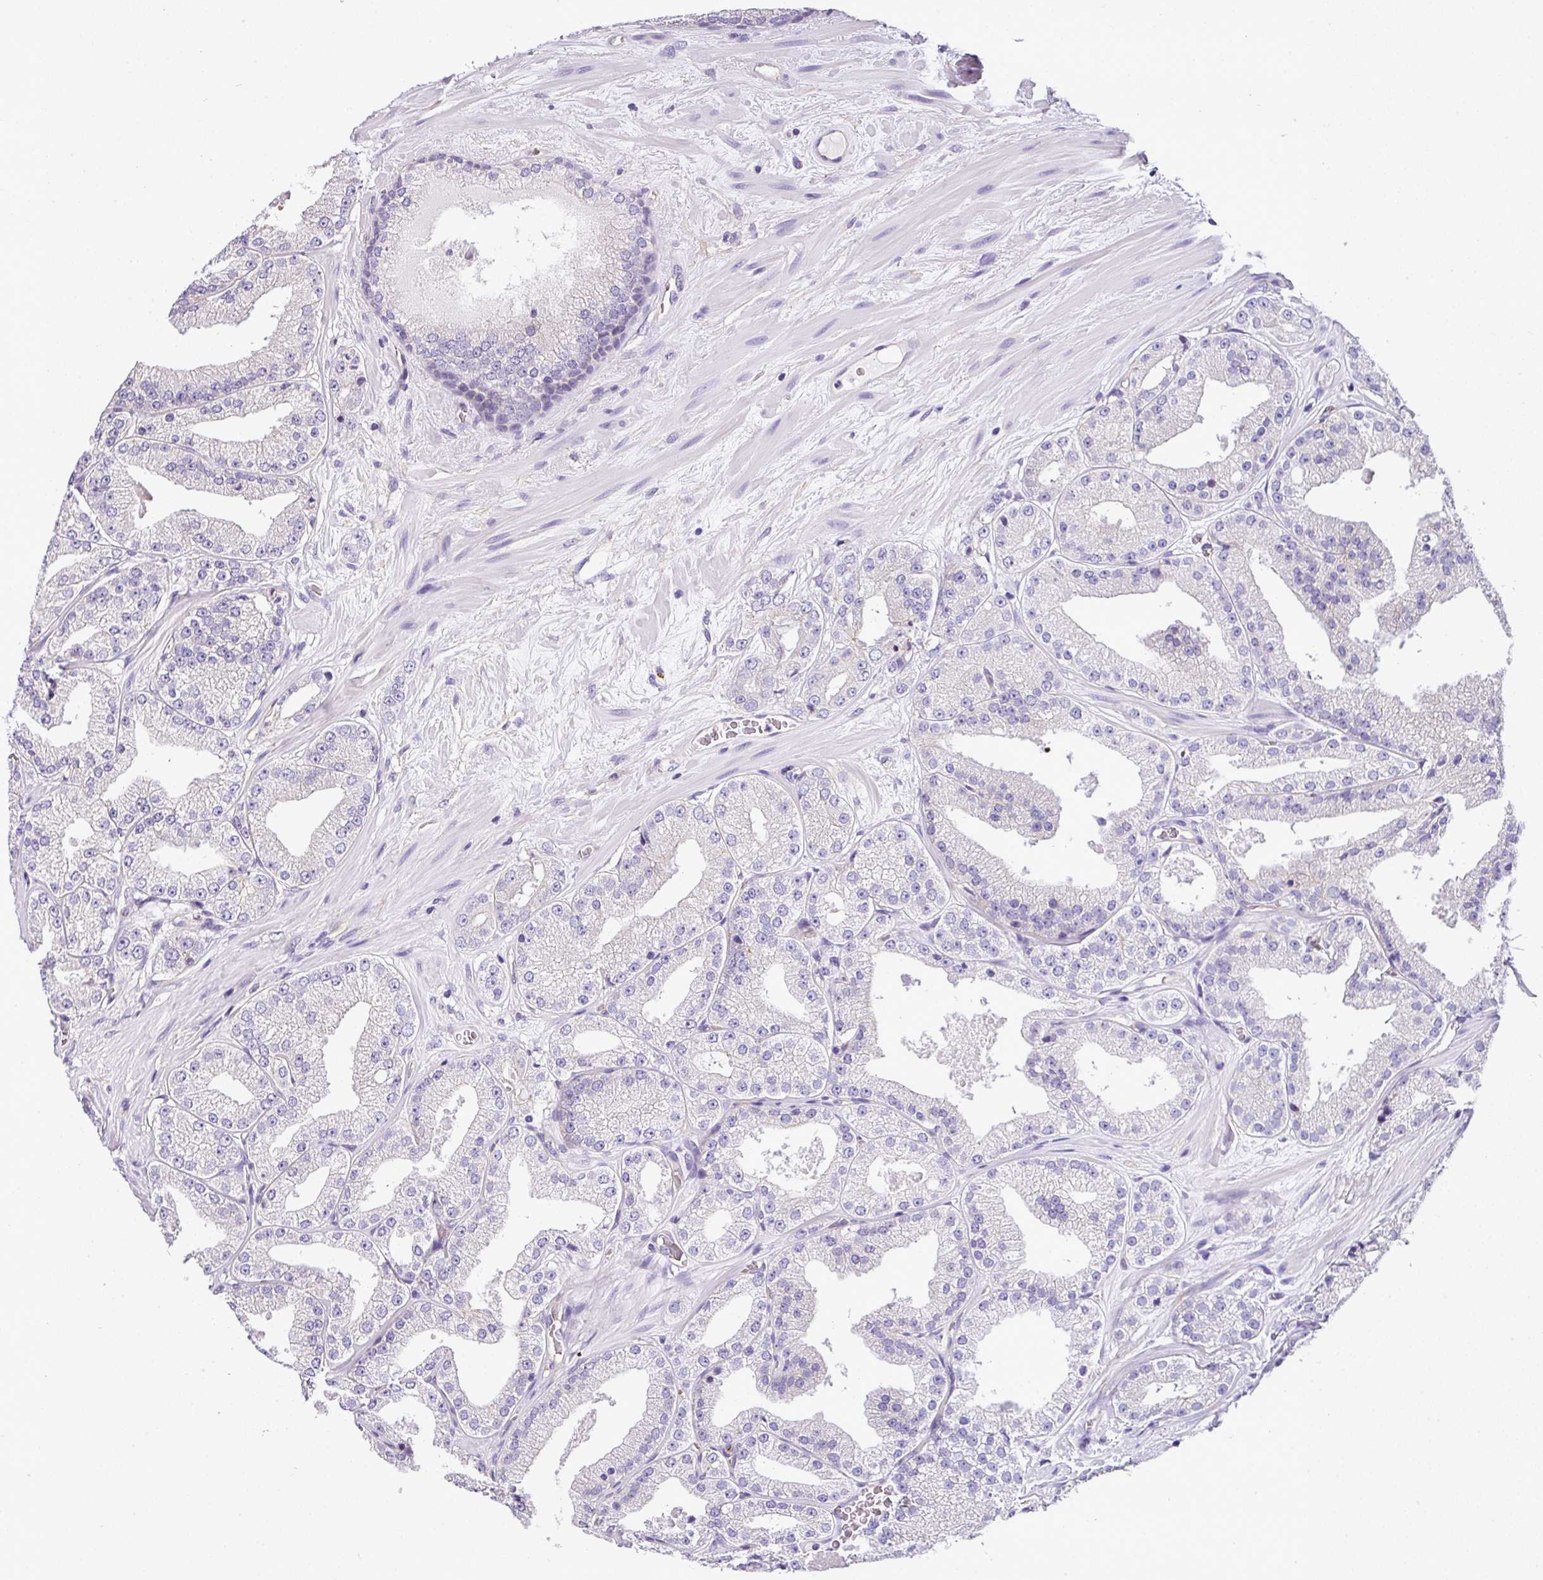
{"staining": {"intensity": "negative", "quantity": "none", "location": "none"}, "tissue": "prostate cancer", "cell_type": "Tumor cells", "image_type": "cancer", "snomed": [{"axis": "morphology", "description": "Adenocarcinoma, High grade"}, {"axis": "topography", "description": "Prostate"}], "caption": "High power microscopy photomicrograph of an immunohistochemistry (IHC) photomicrograph of adenocarcinoma (high-grade) (prostate), revealing no significant positivity in tumor cells.", "gene": "OR11H4", "patient": {"sex": "male", "age": 68}}